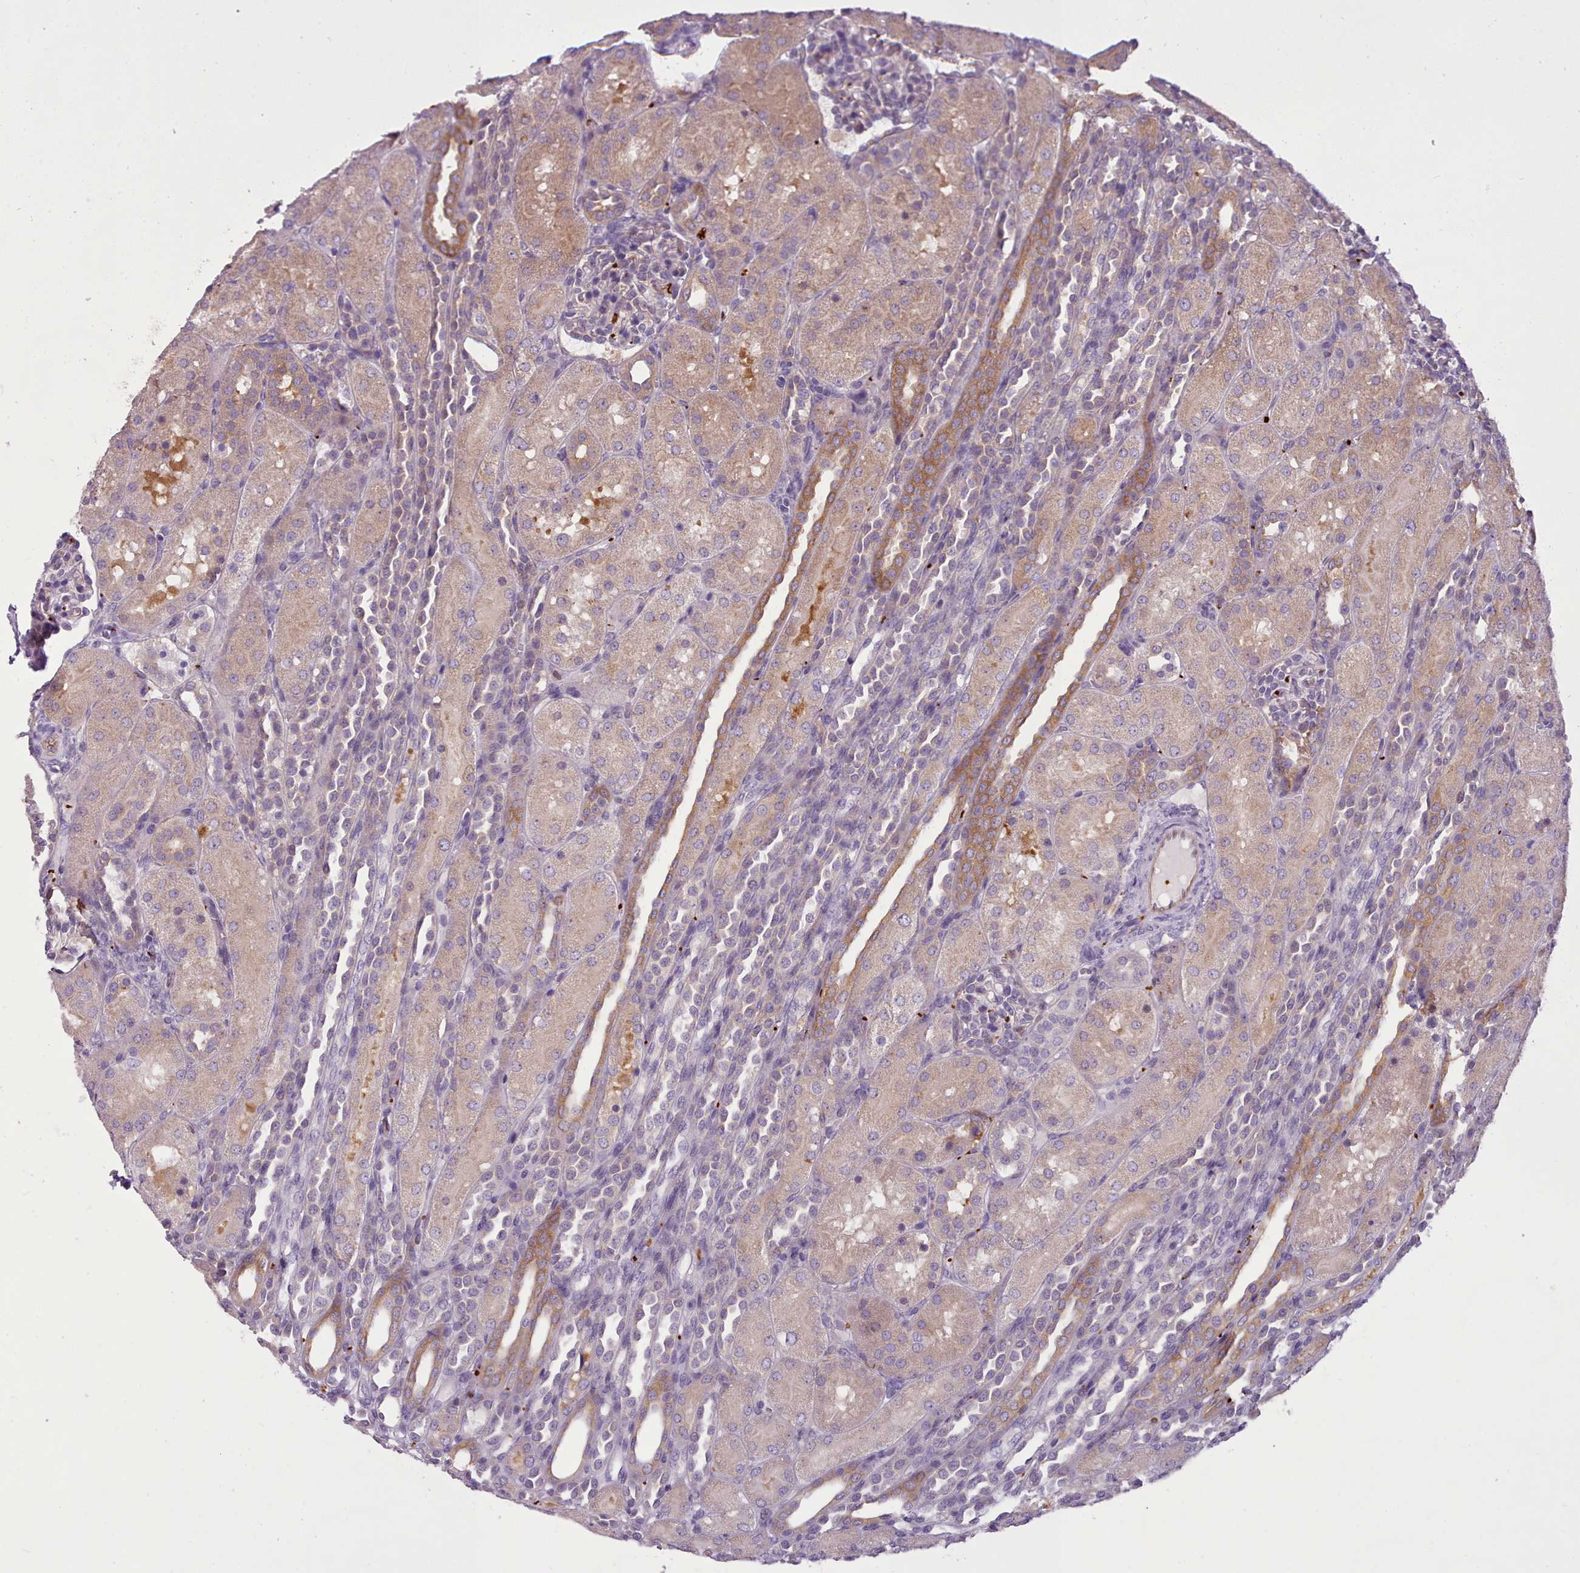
{"staining": {"intensity": "negative", "quantity": "none", "location": "none"}, "tissue": "kidney", "cell_type": "Cells in glomeruli", "image_type": "normal", "snomed": [{"axis": "morphology", "description": "Normal tissue, NOS"}, {"axis": "topography", "description": "Kidney"}], "caption": "High power microscopy micrograph of an immunohistochemistry (IHC) micrograph of unremarkable kidney, revealing no significant expression in cells in glomeruli. (Stains: DAB (3,3'-diaminobenzidine) immunohistochemistry (IHC) with hematoxylin counter stain, Microscopy: brightfield microscopy at high magnification).", "gene": "NDST2", "patient": {"sex": "male", "age": 1}}